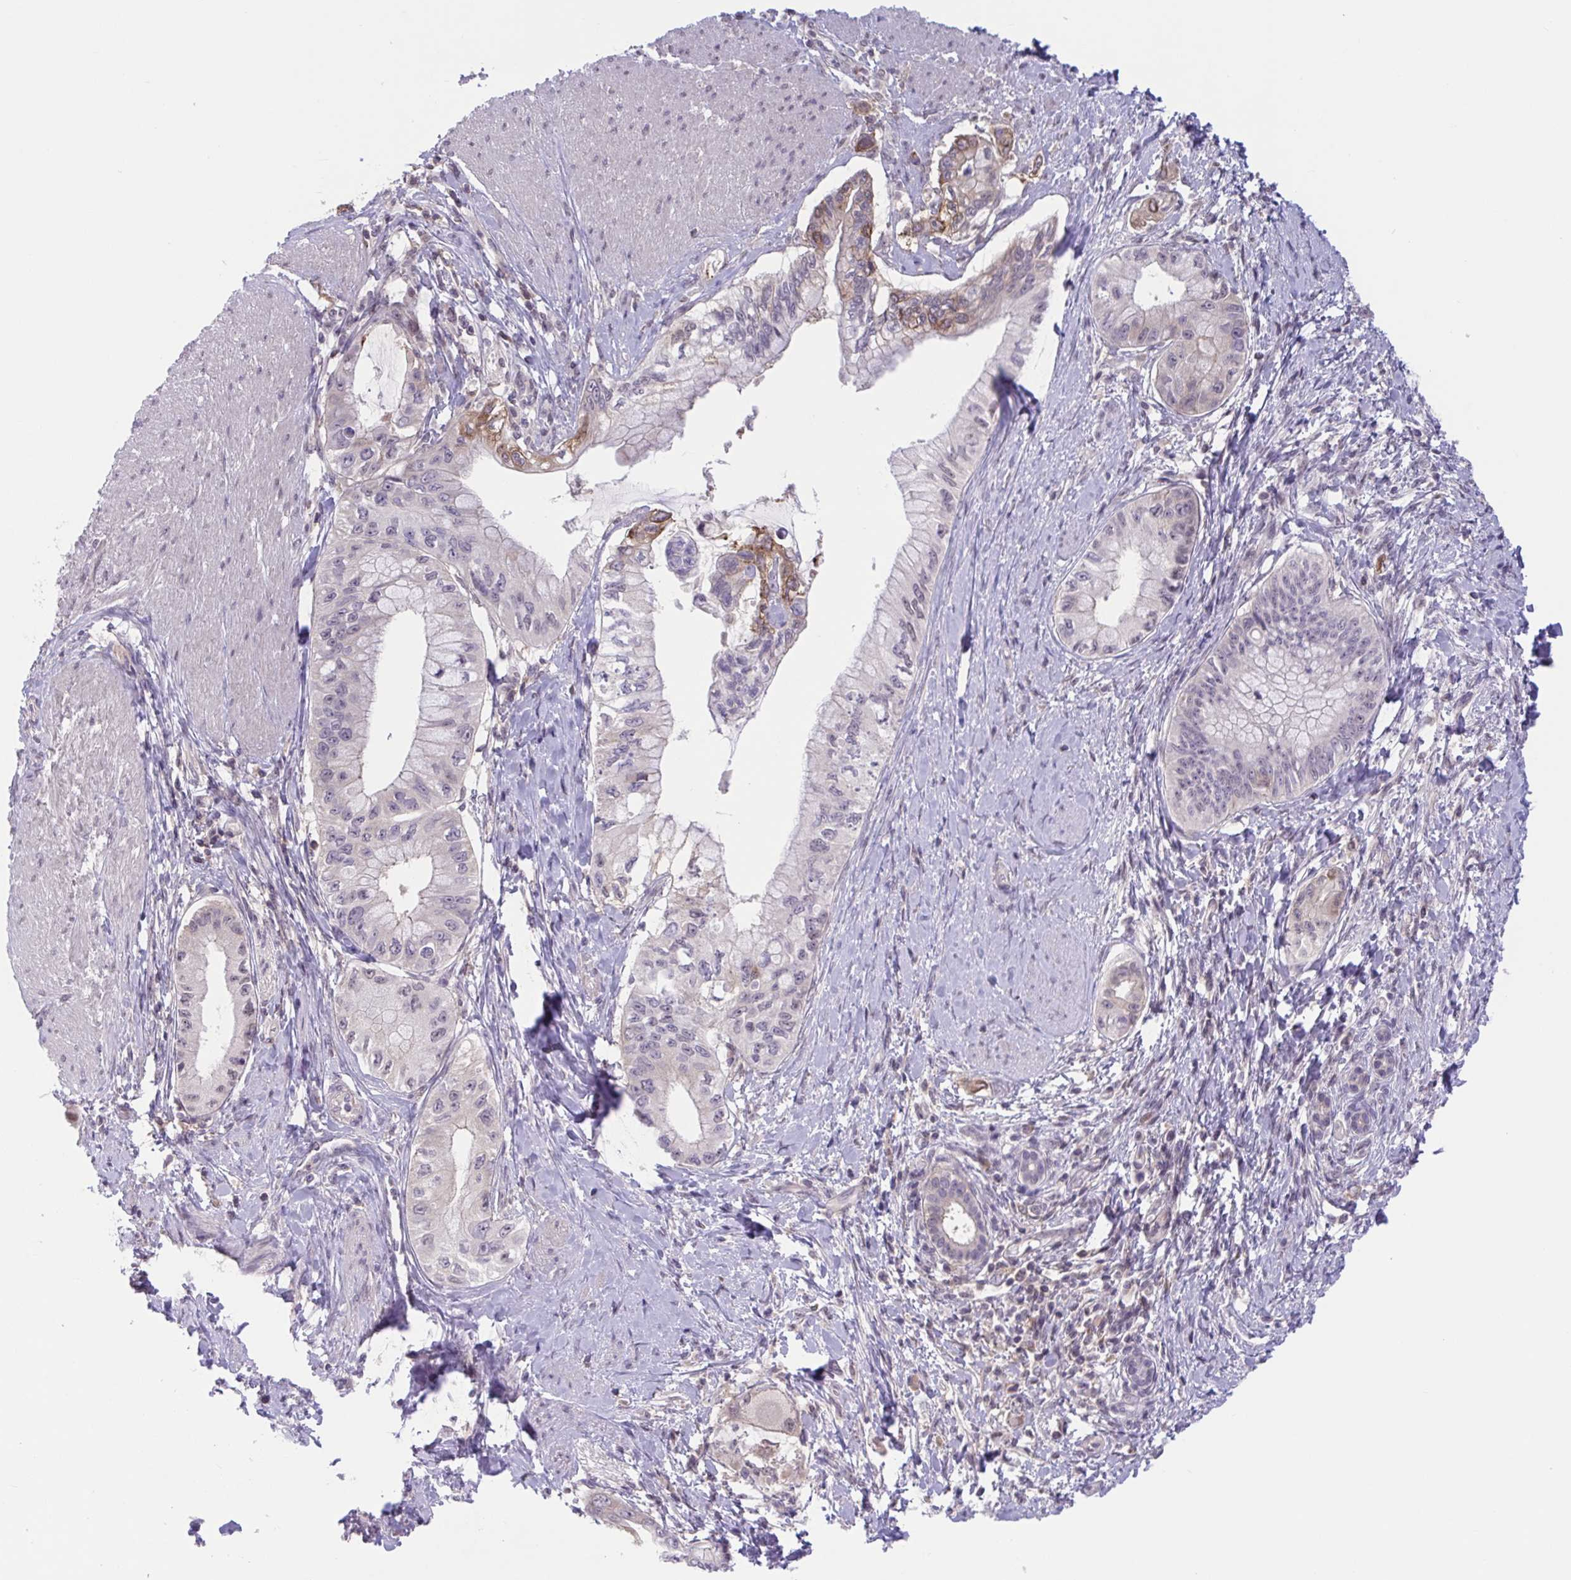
{"staining": {"intensity": "moderate", "quantity": "<25%", "location": "cytoplasmic/membranous"}, "tissue": "pancreatic cancer", "cell_type": "Tumor cells", "image_type": "cancer", "snomed": [{"axis": "morphology", "description": "Adenocarcinoma, NOS"}, {"axis": "topography", "description": "Pancreas"}], "caption": "Pancreatic cancer tissue shows moderate cytoplasmic/membranous positivity in approximately <25% of tumor cells, visualized by immunohistochemistry. (DAB = brown stain, brightfield microscopy at high magnification).", "gene": "TTC7B", "patient": {"sex": "male", "age": 48}}